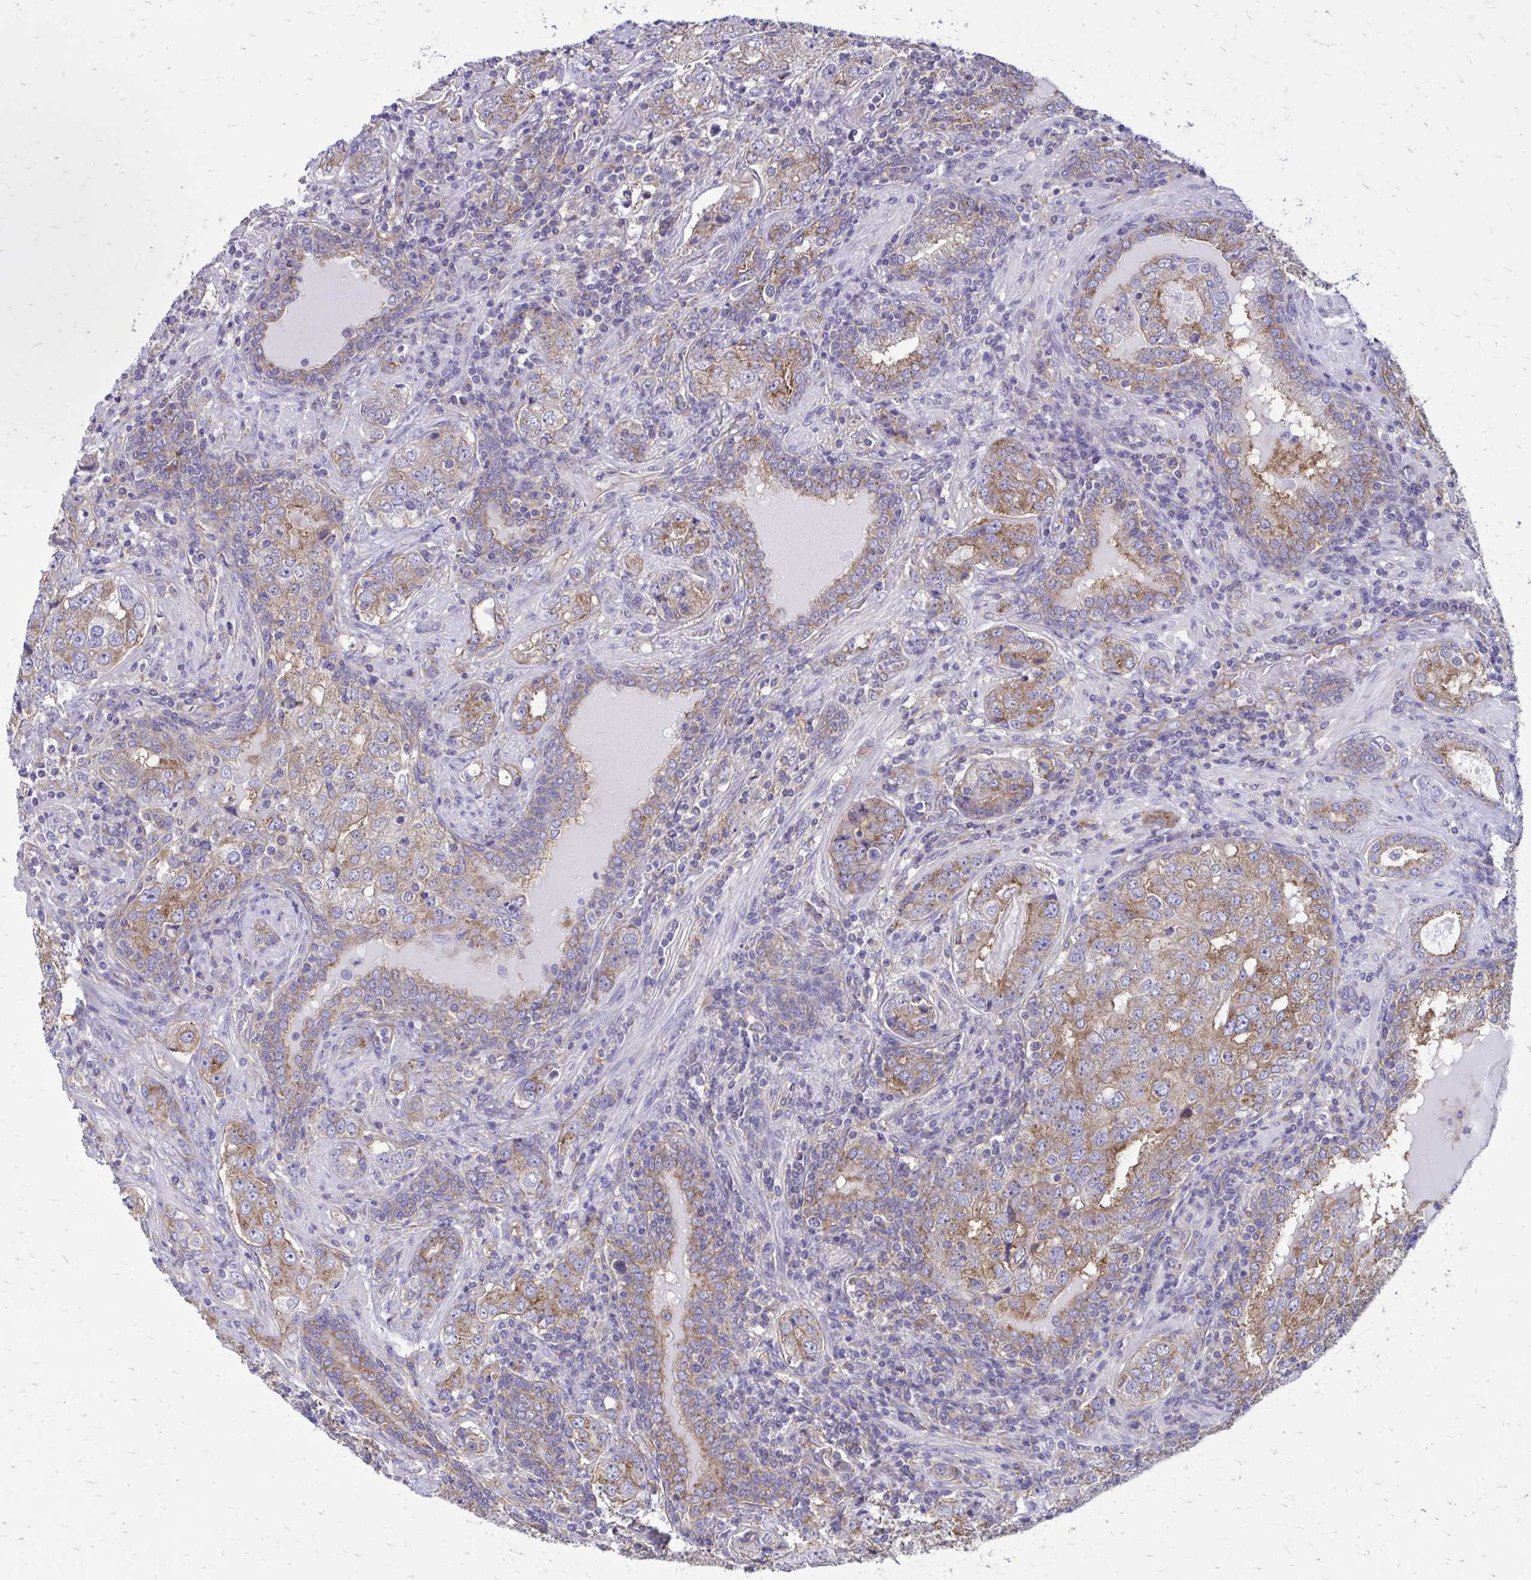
{"staining": {"intensity": "moderate", "quantity": ">75%", "location": "cytoplasmic/membranous"}, "tissue": "prostate cancer", "cell_type": "Tumor cells", "image_type": "cancer", "snomed": [{"axis": "morphology", "description": "Adenocarcinoma, High grade"}, {"axis": "topography", "description": "Prostate"}], "caption": "Immunohistochemistry (IHC) histopathology image of human prostate cancer (high-grade adenocarcinoma) stained for a protein (brown), which demonstrates medium levels of moderate cytoplasmic/membranous expression in approximately >75% of tumor cells.", "gene": "CLTA", "patient": {"sex": "male", "age": 60}}